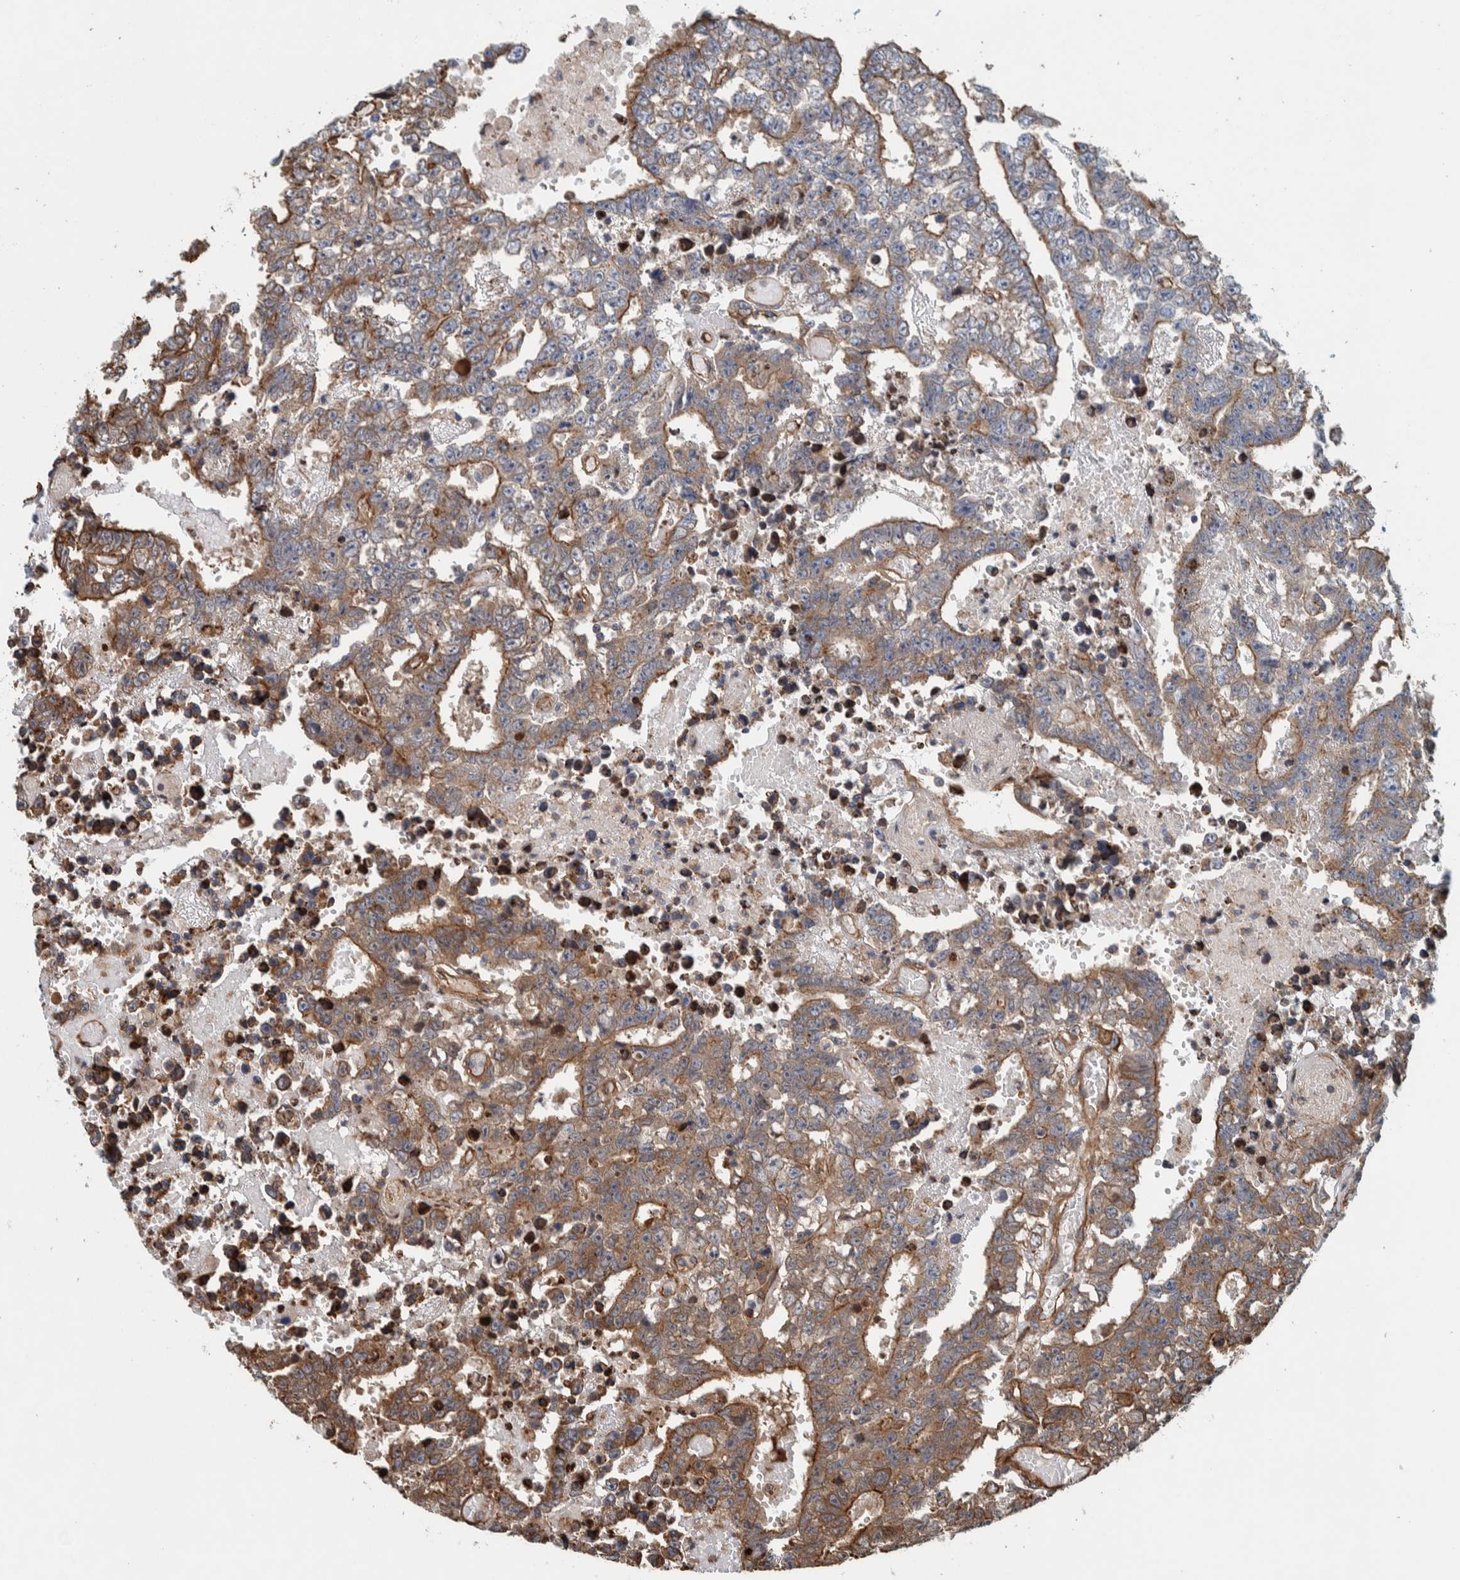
{"staining": {"intensity": "moderate", "quantity": "25%-75%", "location": "cytoplasmic/membranous"}, "tissue": "testis cancer", "cell_type": "Tumor cells", "image_type": "cancer", "snomed": [{"axis": "morphology", "description": "Carcinoma, Embryonal, NOS"}, {"axis": "topography", "description": "Testis"}], "caption": "Embryonal carcinoma (testis) tissue displays moderate cytoplasmic/membranous staining in approximately 25%-75% of tumor cells, visualized by immunohistochemistry.", "gene": "PKD1L1", "patient": {"sex": "male", "age": 25}}